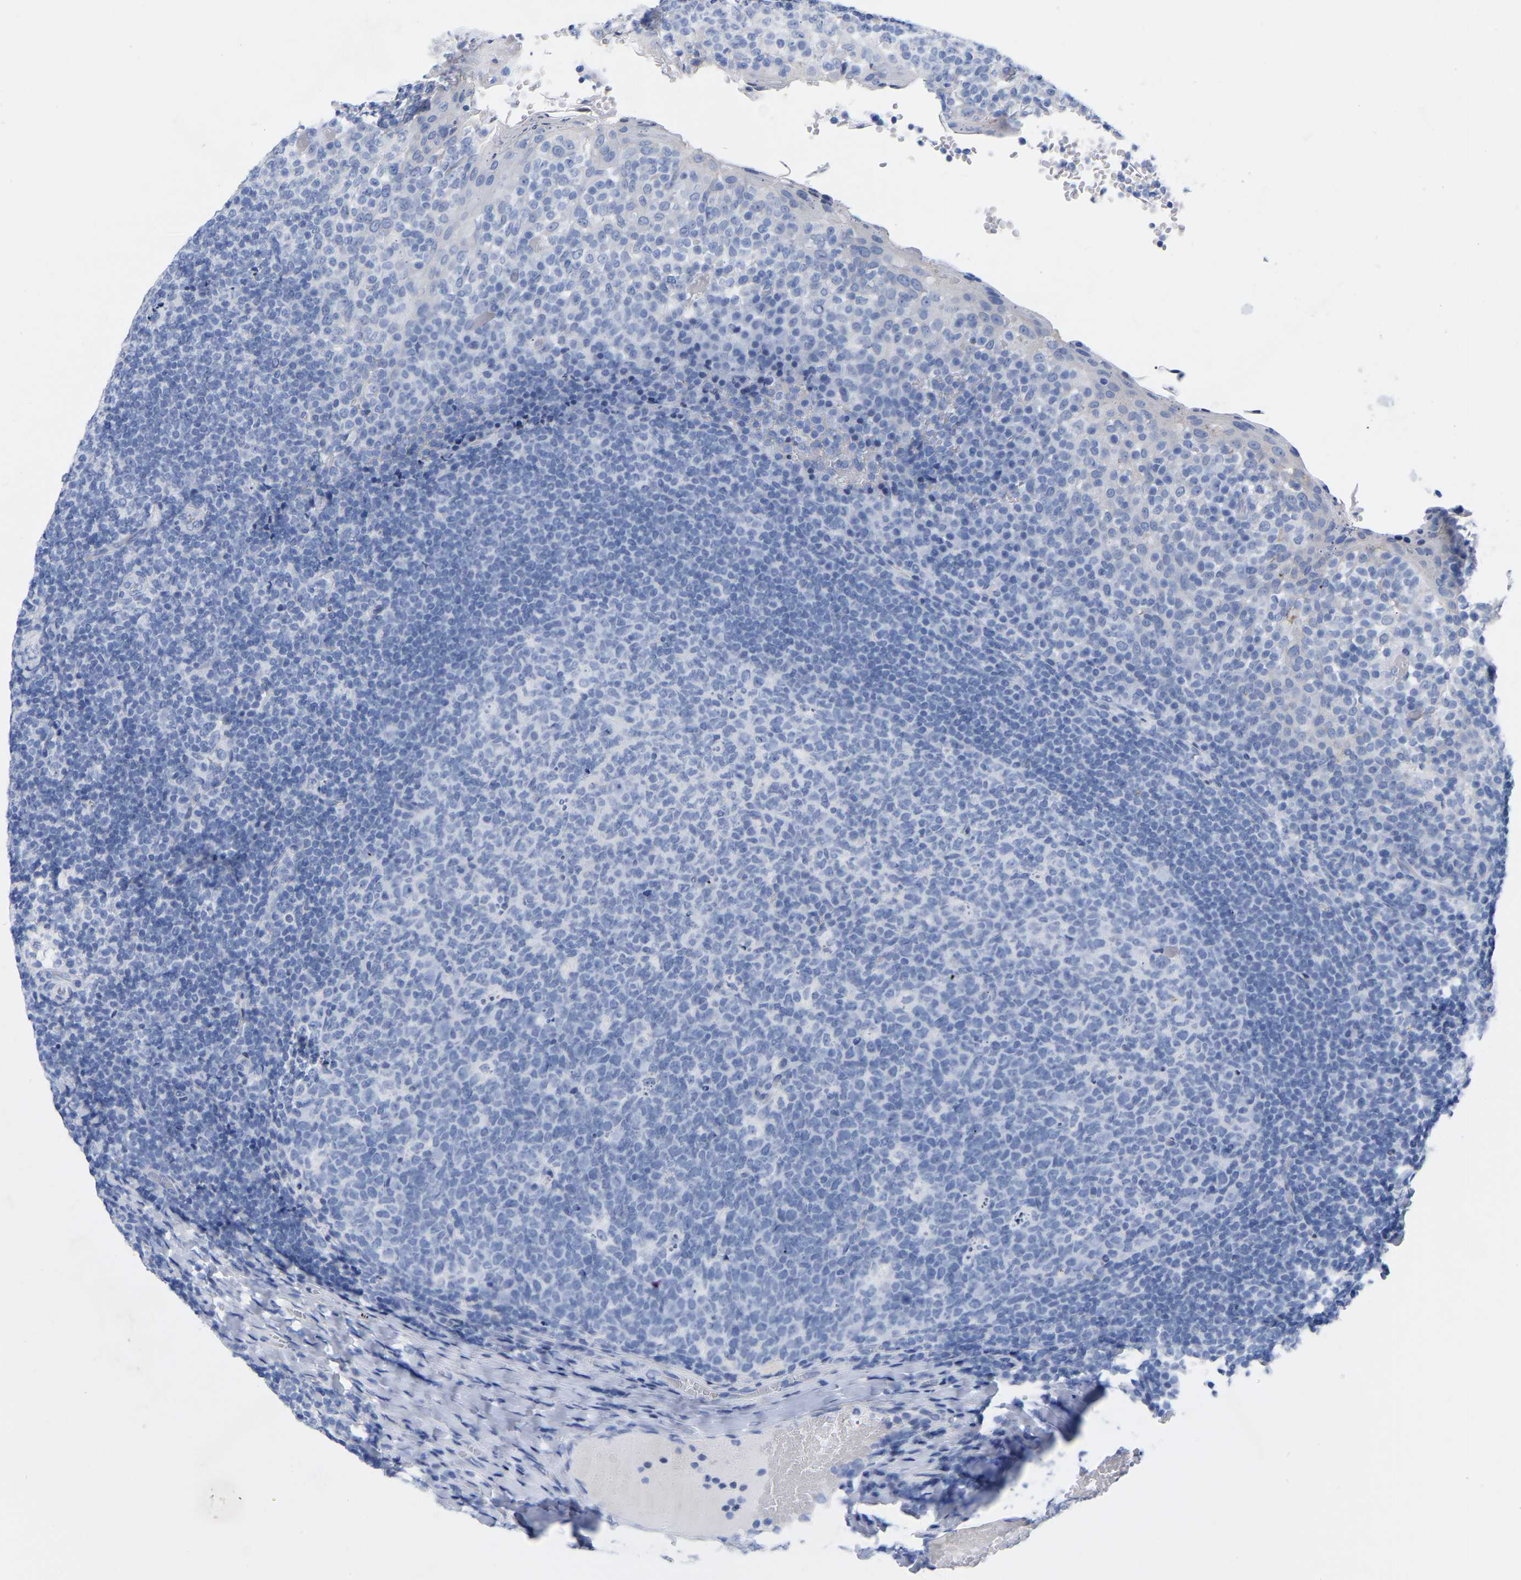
{"staining": {"intensity": "negative", "quantity": "none", "location": "none"}, "tissue": "tonsil", "cell_type": "Germinal center cells", "image_type": "normal", "snomed": [{"axis": "morphology", "description": "Normal tissue, NOS"}, {"axis": "topography", "description": "Tonsil"}], "caption": "This is a photomicrograph of immunohistochemistry staining of normal tonsil, which shows no staining in germinal center cells.", "gene": "ZNF629", "patient": {"sex": "female", "age": 19}}